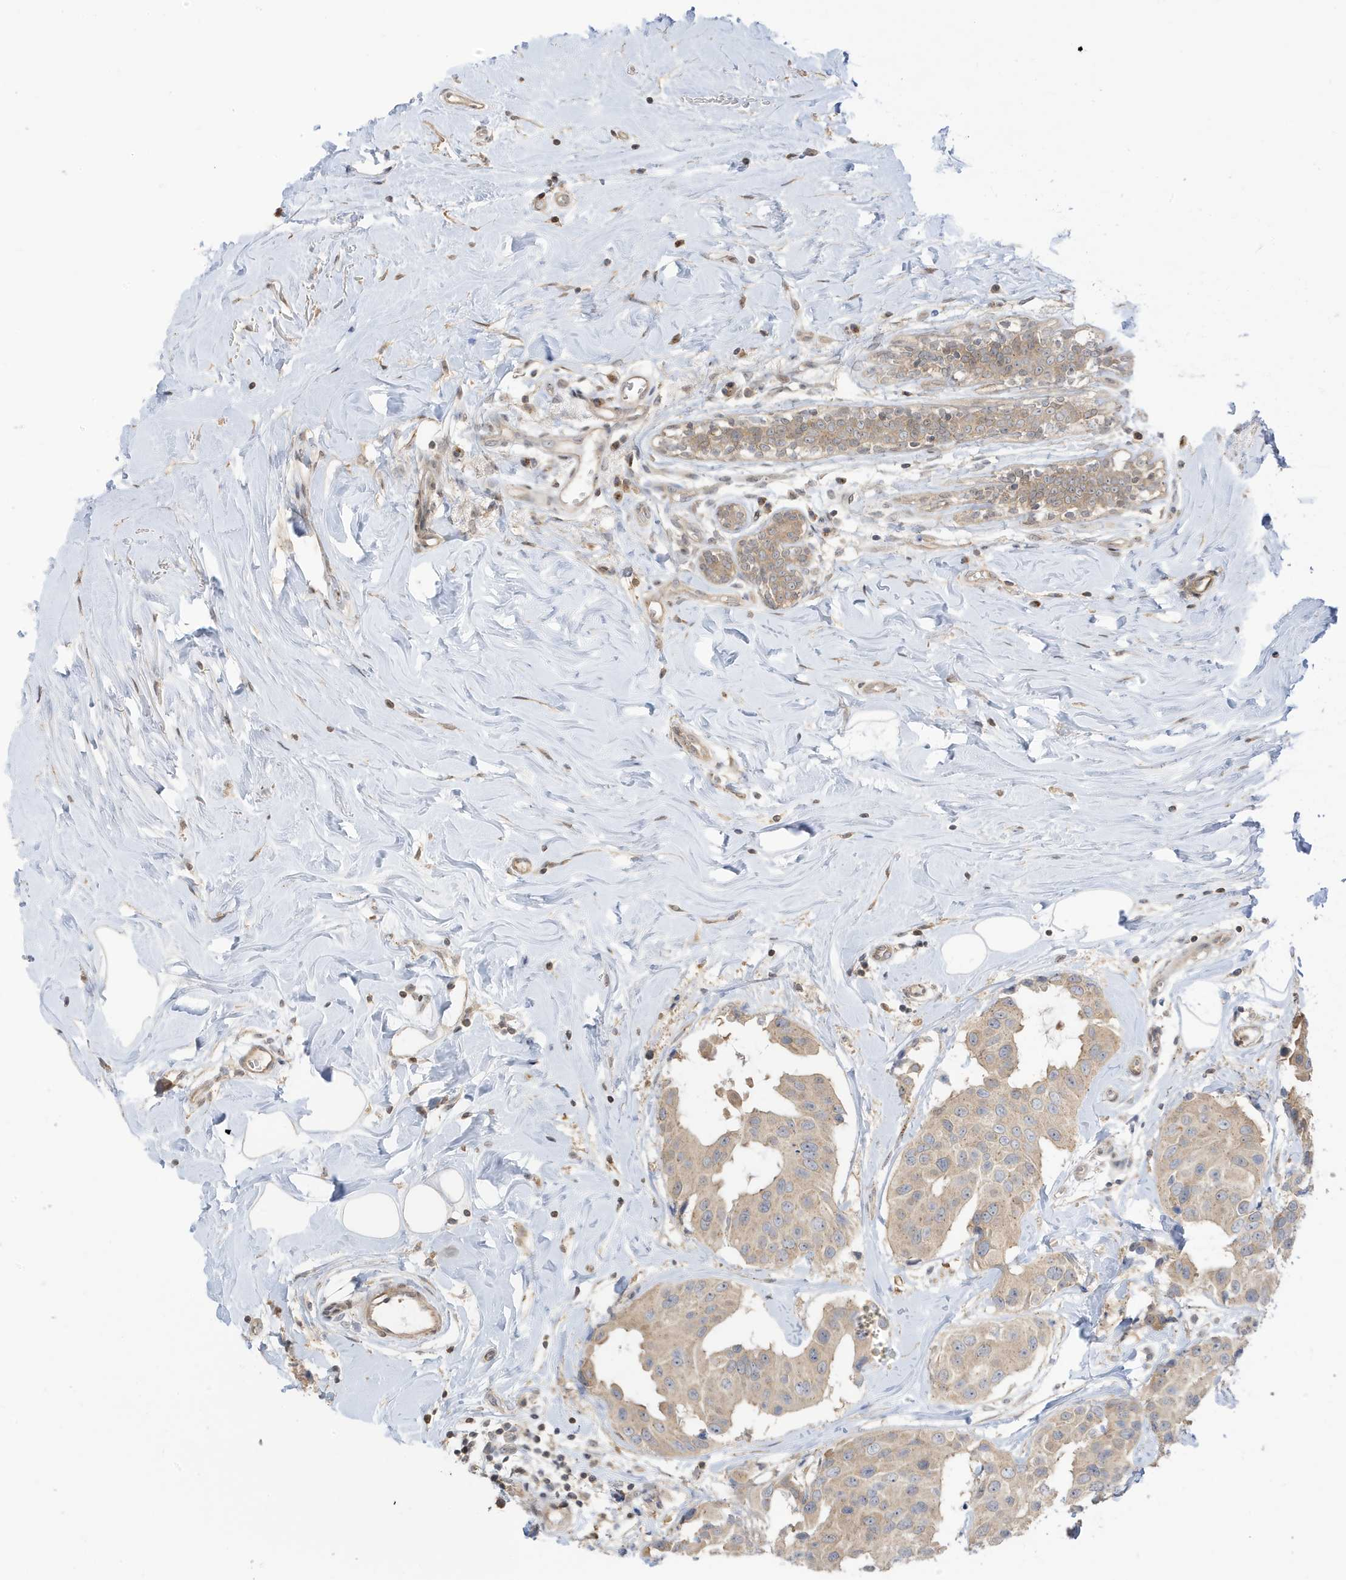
{"staining": {"intensity": "weak", "quantity": ">75%", "location": "cytoplasmic/membranous"}, "tissue": "breast cancer", "cell_type": "Tumor cells", "image_type": "cancer", "snomed": [{"axis": "morphology", "description": "Normal tissue, NOS"}, {"axis": "morphology", "description": "Duct carcinoma"}, {"axis": "topography", "description": "Breast"}], "caption": "The histopathology image reveals a brown stain indicating the presence of a protein in the cytoplasmic/membranous of tumor cells in intraductal carcinoma (breast).", "gene": "TAB3", "patient": {"sex": "female", "age": 39}}